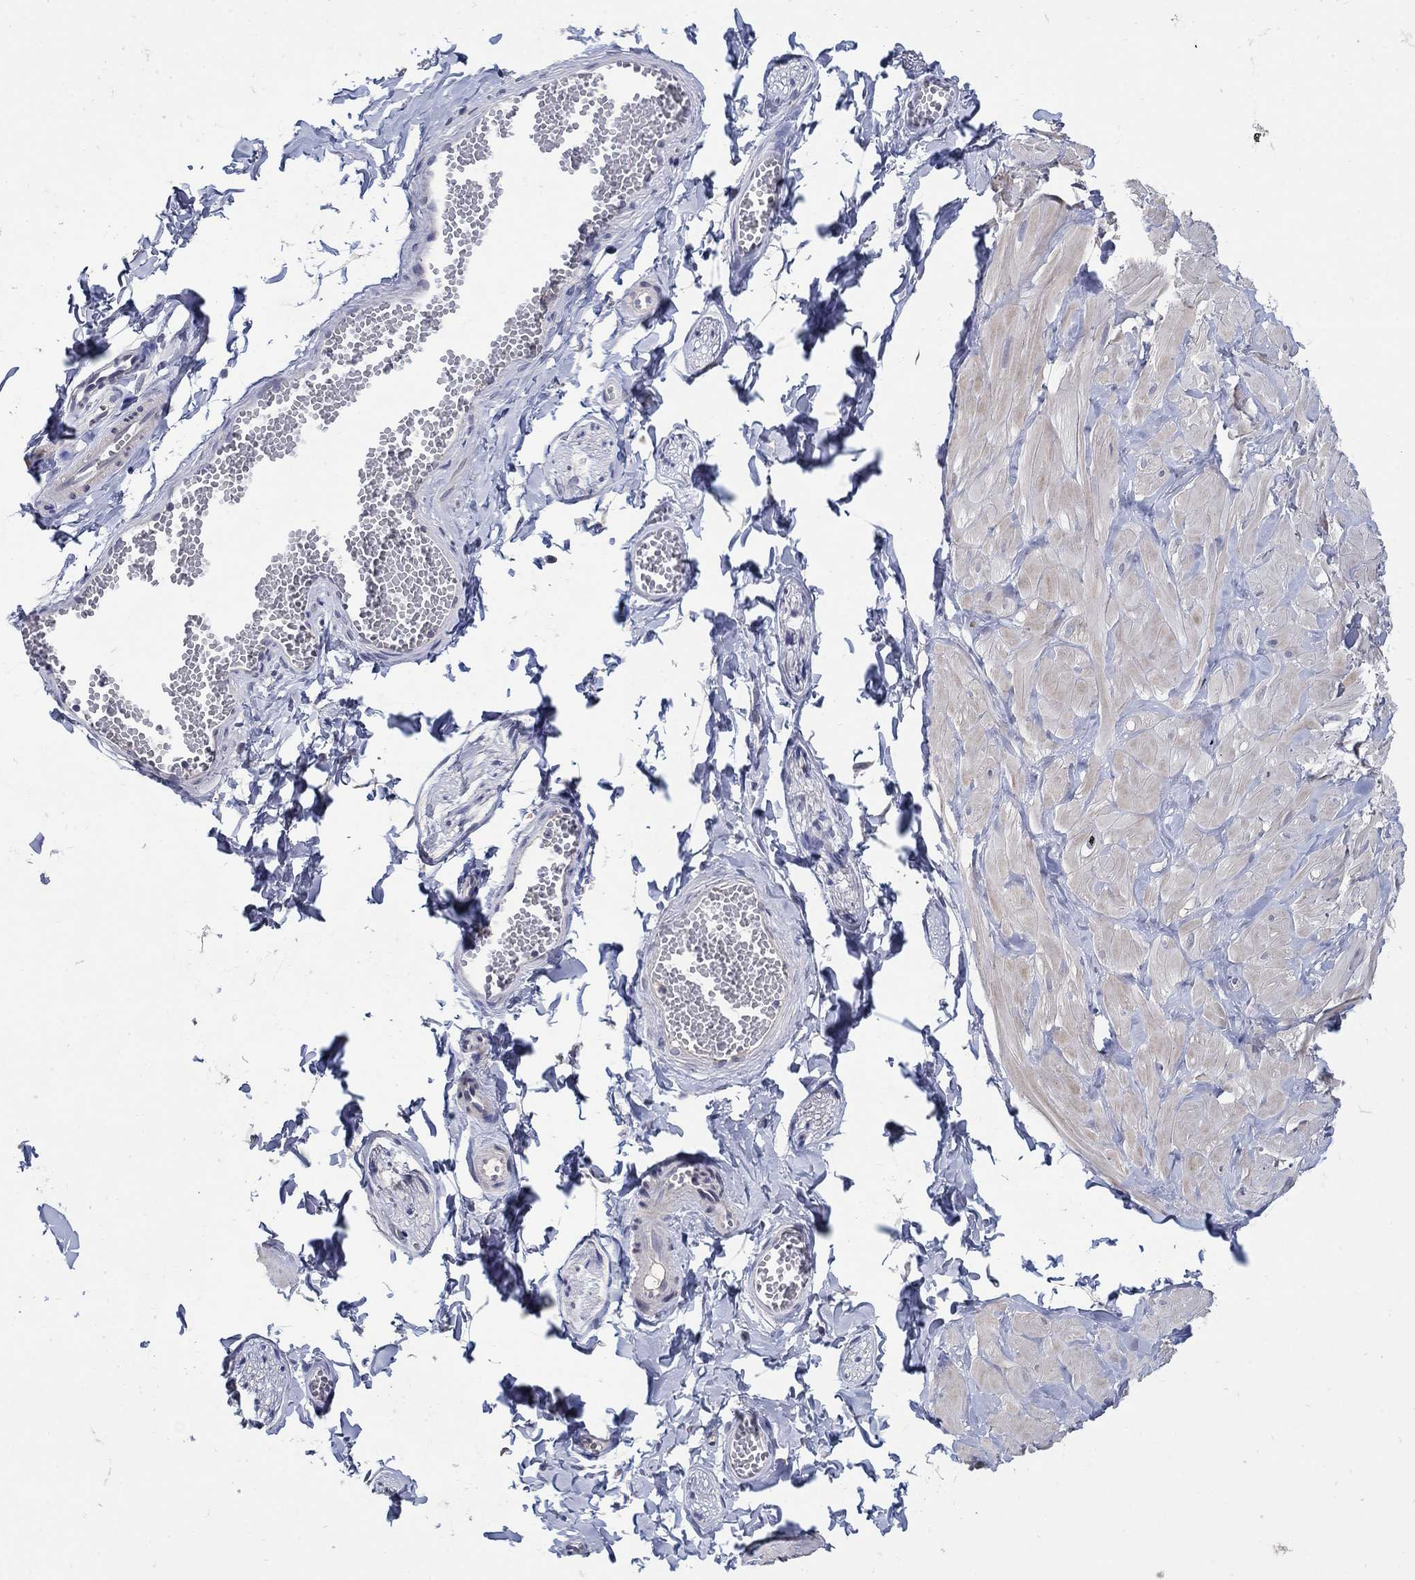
{"staining": {"intensity": "negative", "quantity": "none", "location": "none"}, "tissue": "adipose tissue", "cell_type": "Adipocytes", "image_type": "normal", "snomed": [{"axis": "morphology", "description": "Normal tissue, NOS"}, {"axis": "topography", "description": "Smooth muscle"}, {"axis": "topography", "description": "Peripheral nerve tissue"}], "caption": "Immunohistochemistry (IHC) image of unremarkable adipose tissue: adipose tissue stained with DAB shows no significant protein staining in adipocytes.", "gene": "CETN1", "patient": {"sex": "male", "age": 22}}